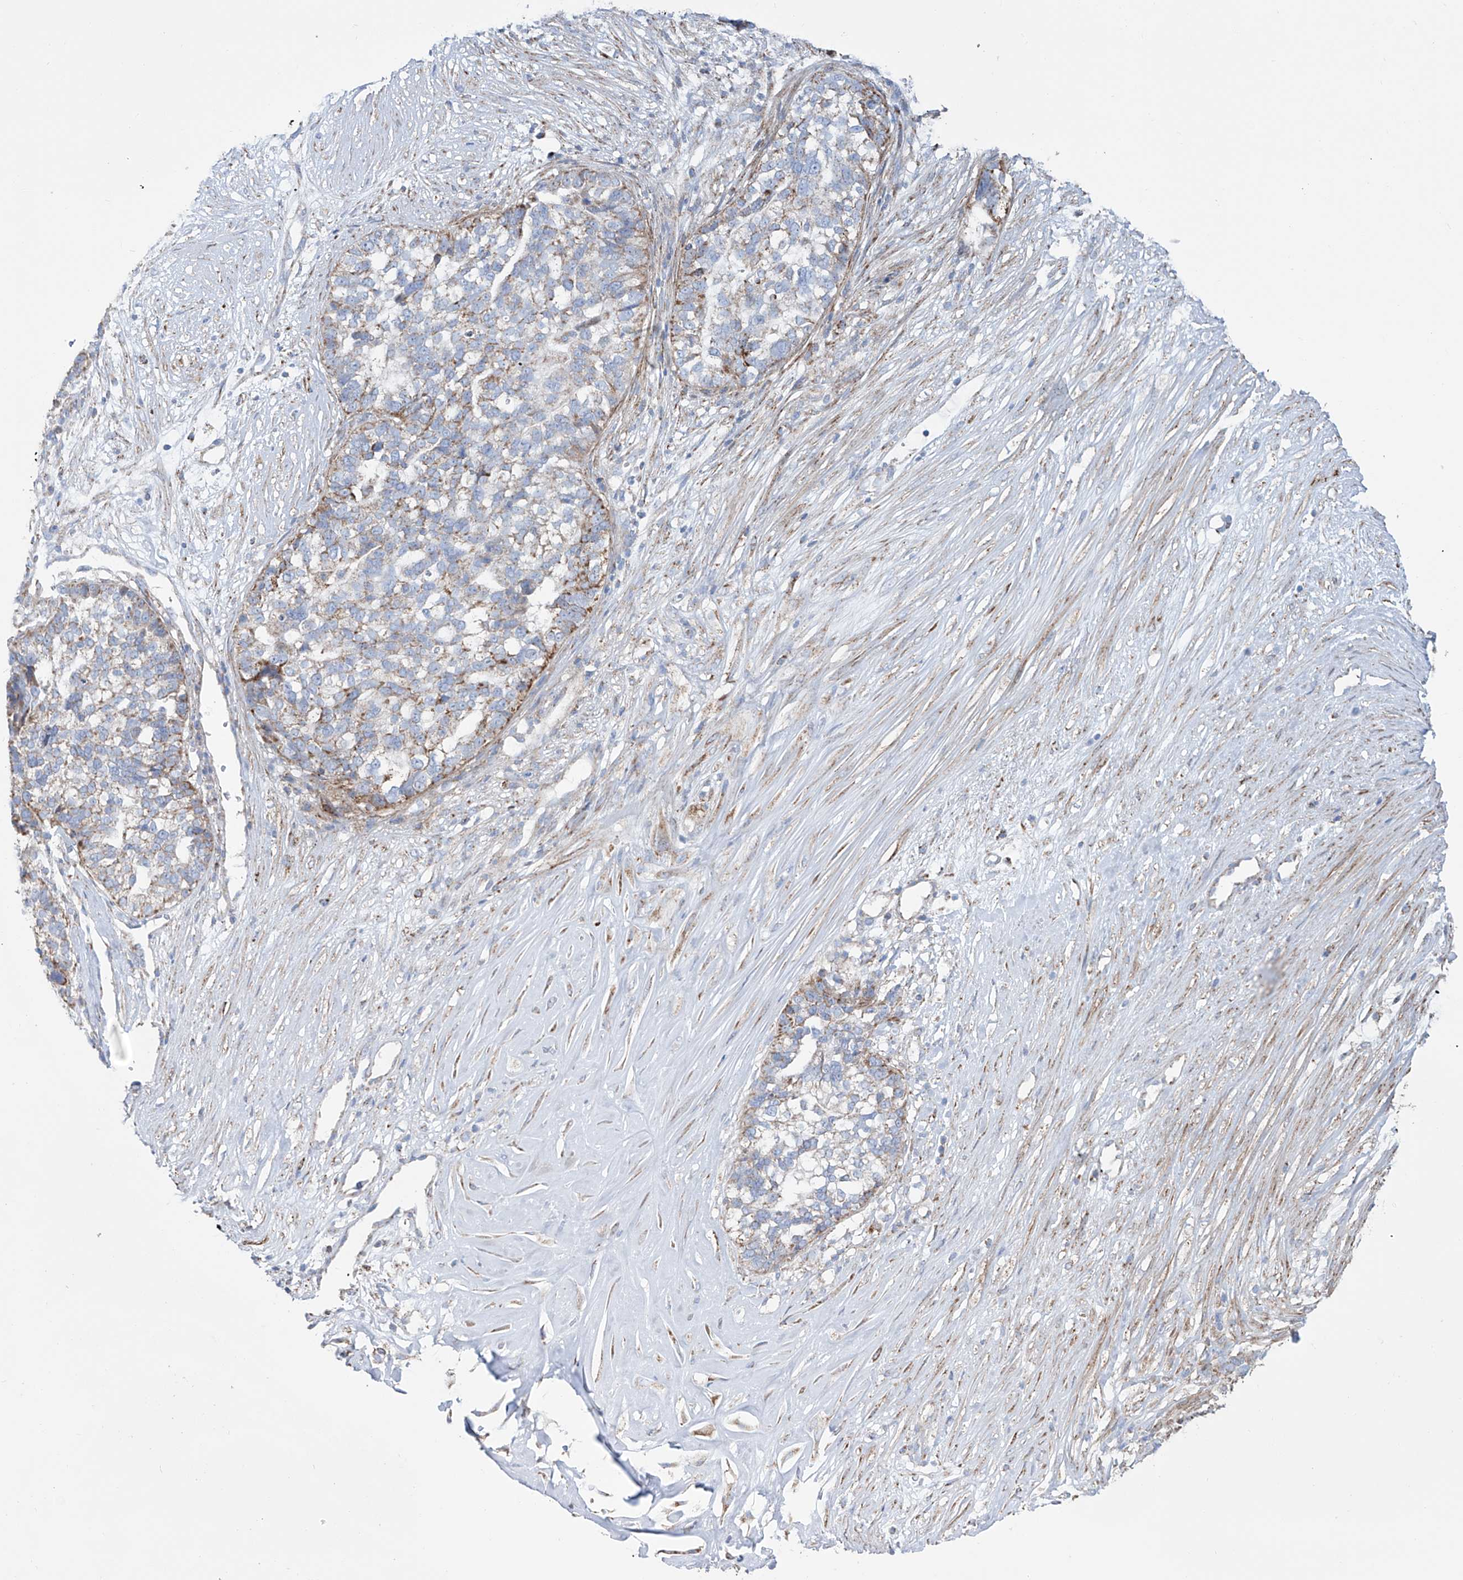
{"staining": {"intensity": "moderate", "quantity": "25%-75%", "location": "cytoplasmic/membranous"}, "tissue": "ovarian cancer", "cell_type": "Tumor cells", "image_type": "cancer", "snomed": [{"axis": "morphology", "description": "Cystadenocarcinoma, serous, NOS"}, {"axis": "topography", "description": "Ovary"}], "caption": "Immunohistochemical staining of ovarian cancer reveals moderate cytoplasmic/membranous protein expression in approximately 25%-75% of tumor cells. (Brightfield microscopy of DAB IHC at high magnification).", "gene": "ALDH6A1", "patient": {"sex": "female", "age": 59}}